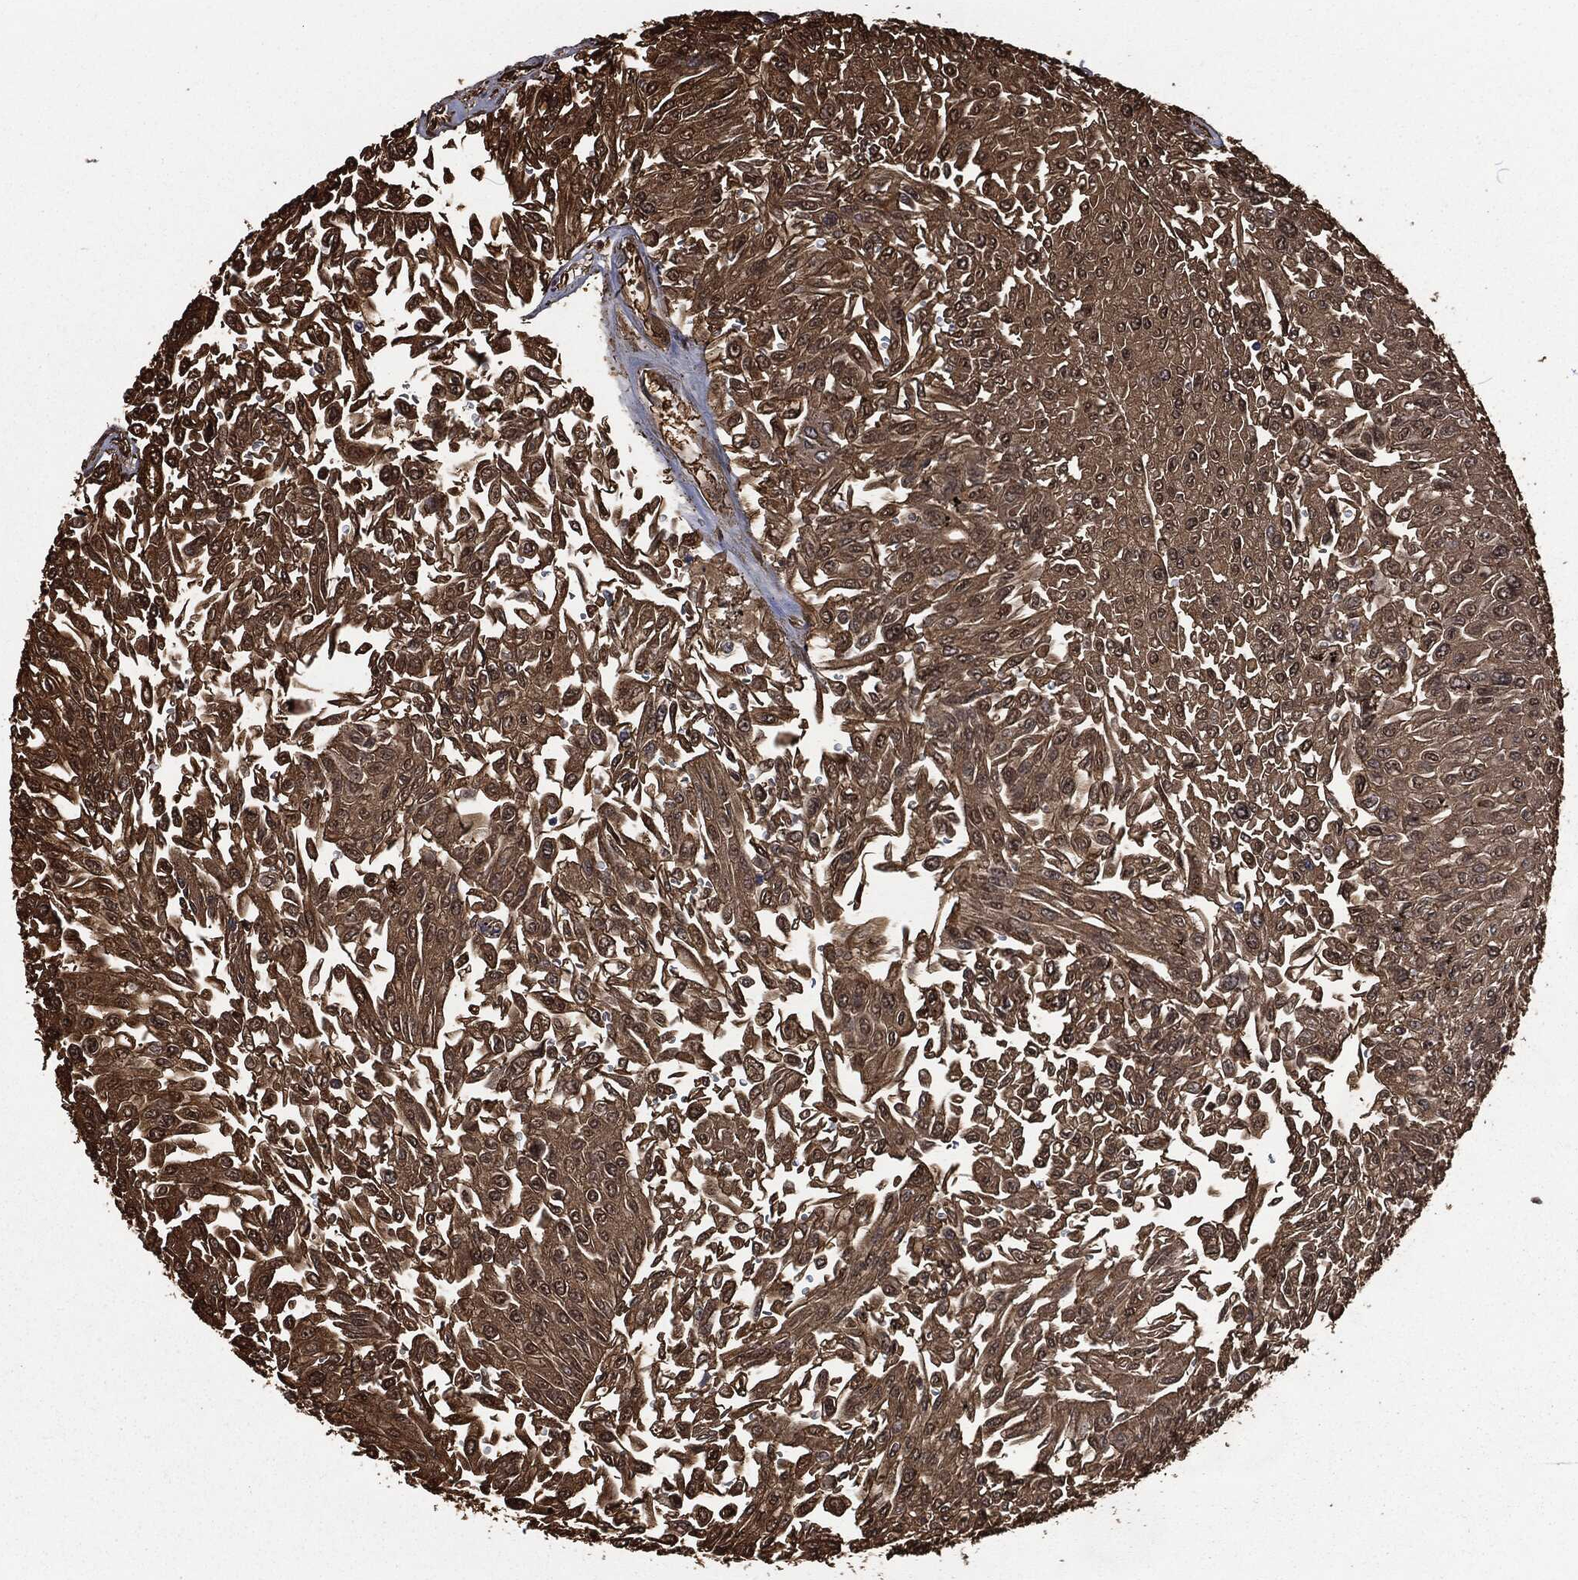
{"staining": {"intensity": "strong", "quantity": ">75%", "location": "cytoplasmic/membranous"}, "tissue": "urothelial cancer", "cell_type": "Tumor cells", "image_type": "cancer", "snomed": [{"axis": "morphology", "description": "Urothelial carcinoma, Low grade"}, {"axis": "topography", "description": "Urinary bladder"}], "caption": "An immunohistochemistry (IHC) photomicrograph of tumor tissue is shown. Protein staining in brown shows strong cytoplasmic/membranous positivity in urothelial cancer within tumor cells.", "gene": "PRDX4", "patient": {"sex": "male", "age": 67}}